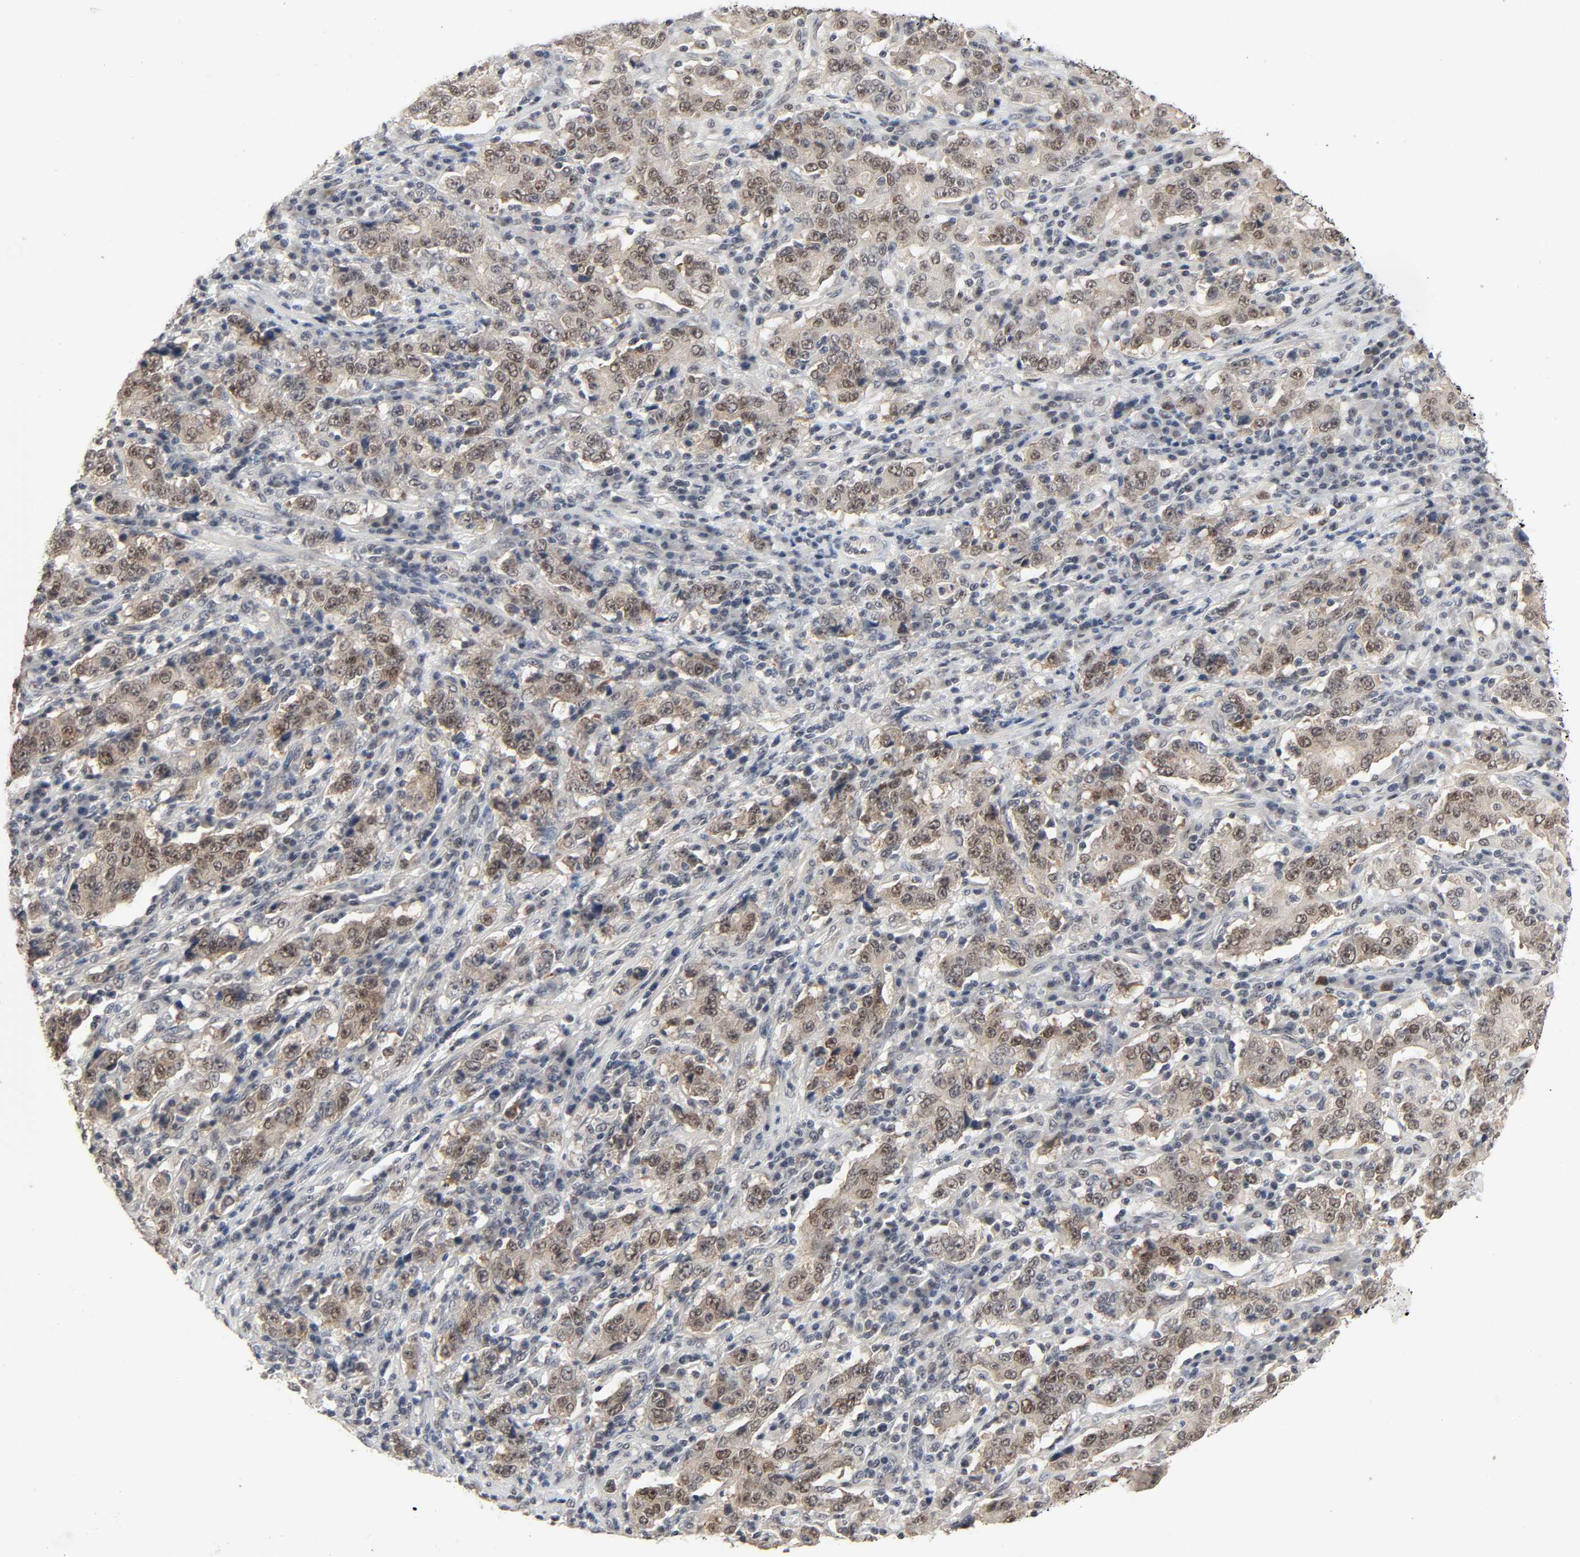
{"staining": {"intensity": "moderate", "quantity": ">75%", "location": "cytoplasmic/membranous,nuclear"}, "tissue": "stomach cancer", "cell_type": "Tumor cells", "image_type": "cancer", "snomed": [{"axis": "morphology", "description": "Normal tissue, NOS"}, {"axis": "morphology", "description": "Adenocarcinoma, NOS"}, {"axis": "topography", "description": "Stomach, upper"}, {"axis": "topography", "description": "Stomach"}], "caption": "Adenocarcinoma (stomach) was stained to show a protein in brown. There is medium levels of moderate cytoplasmic/membranous and nuclear expression in about >75% of tumor cells.", "gene": "MAPKAPK5", "patient": {"sex": "male", "age": 59}}